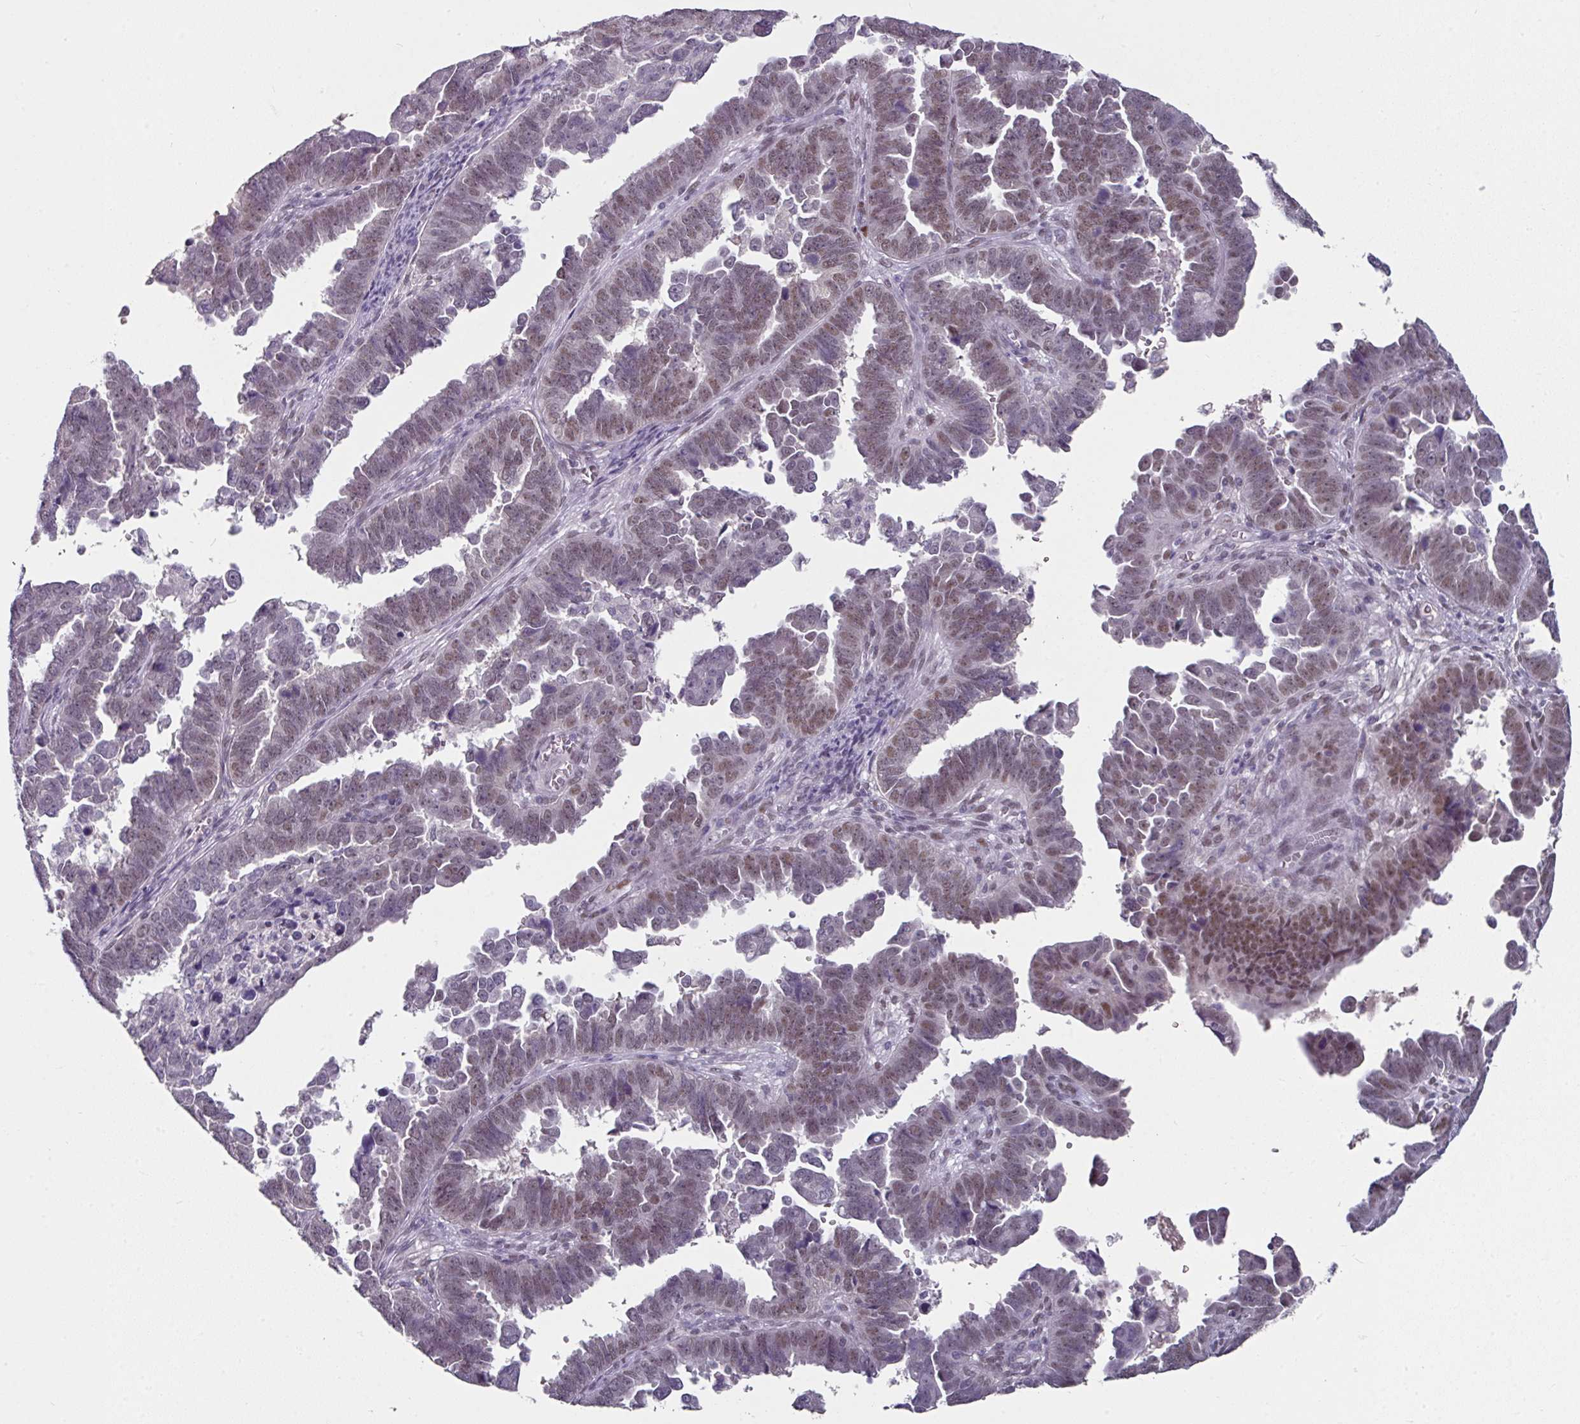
{"staining": {"intensity": "moderate", "quantity": "25%-75%", "location": "nuclear"}, "tissue": "endometrial cancer", "cell_type": "Tumor cells", "image_type": "cancer", "snomed": [{"axis": "morphology", "description": "Adenocarcinoma, NOS"}, {"axis": "topography", "description": "Endometrium"}], "caption": "Endometrial cancer (adenocarcinoma) stained with a brown dye exhibits moderate nuclear positive expression in about 25%-75% of tumor cells.", "gene": "ELK1", "patient": {"sex": "female", "age": 75}}